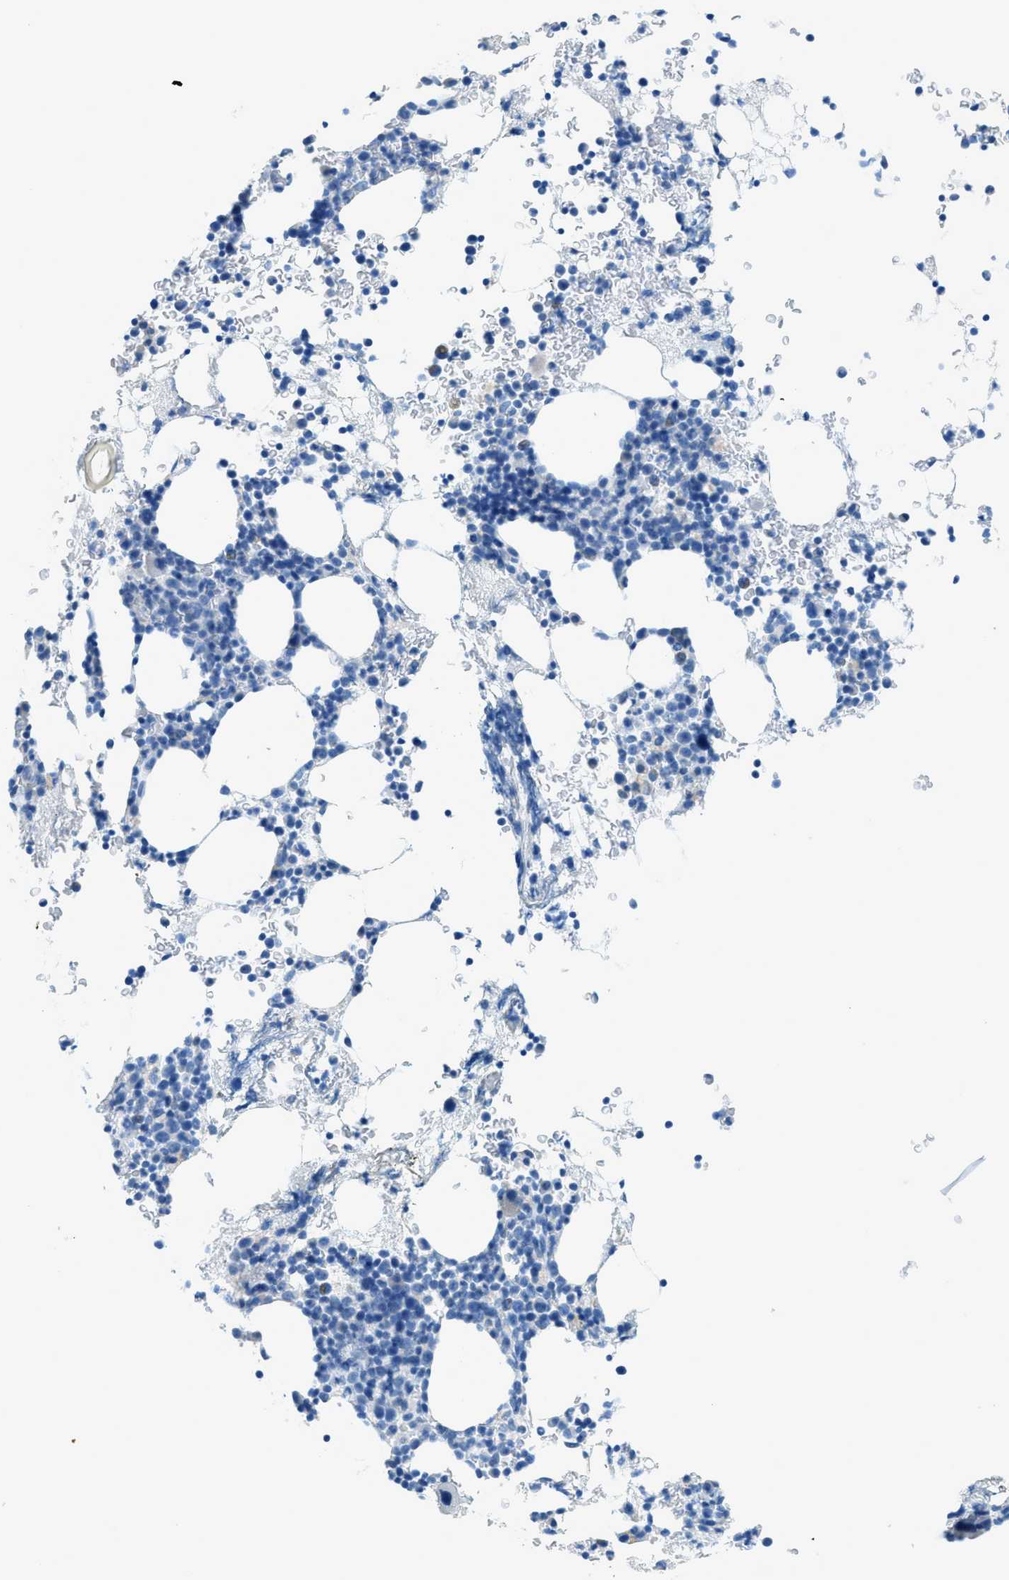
{"staining": {"intensity": "negative", "quantity": "none", "location": "none"}, "tissue": "bone marrow", "cell_type": "Hematopoietic cells", "image_type": "normal", "snomed": [{"axis": "morphology", "description": "Normal tissue, NOS"}, {"axis": "morphology", "description": "Inflammation, NOS"}, {"axis": "topography", "description": "Bone marrow"}], "caption": "High power microscopy image of an immunohistochemistry image of benign bone marrow, revealing no significant expression in hematopoietic cells. (DAB (3,3'-diaminobenzidine) immunohistochemistry (IHC) visualized using brightfield microscopy, high magnification).", "gene": "ACAN", "patient": {"sex": "female", "age": 84}}